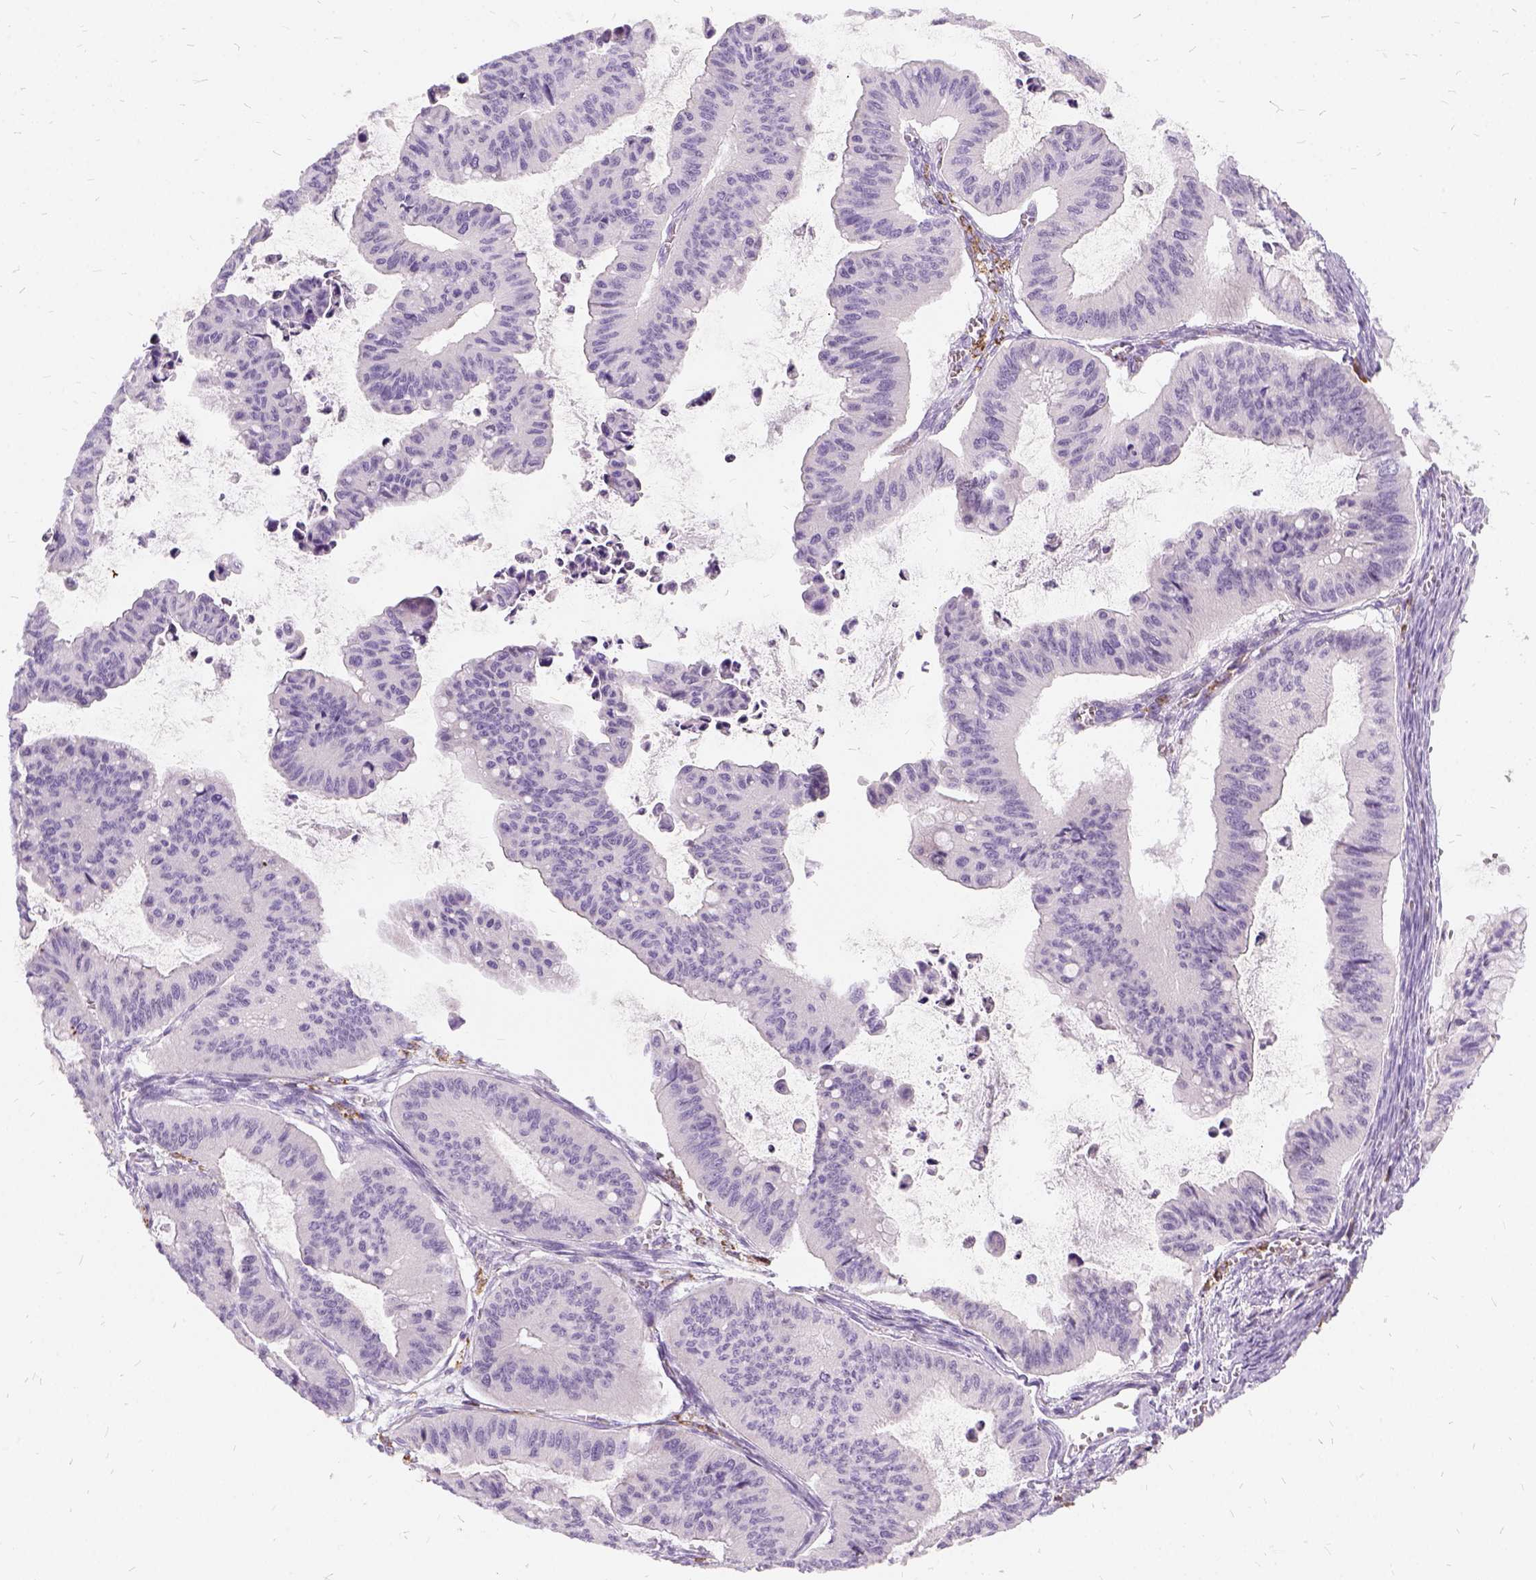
{"staining": {"intensity": "negative", "quantity": "none", "location": "none"}, "tissue": "ovarian cancer", "cell_type": "Tumor cells", "image_type": "cancer", "snomed": [{"axis": "morphology", "description": "Cystadenocarcinoma, mucinous, NOS"}, {"axis": "topography", "description": "Ovary"}], "caption": "A high-resolution photomicrograph shows immunohistochemistry staining of ovarian mucinous cystadenocarcinoma, which exhibits no significant staining in tumor cells. The staining is performed using DAB (3,3'-diaminobenzidine) brown chromogen with nuclei counter-stained in using hematoxylin.", "gene": "FDX1", "patient": {"sex": "female", "age": 72}}